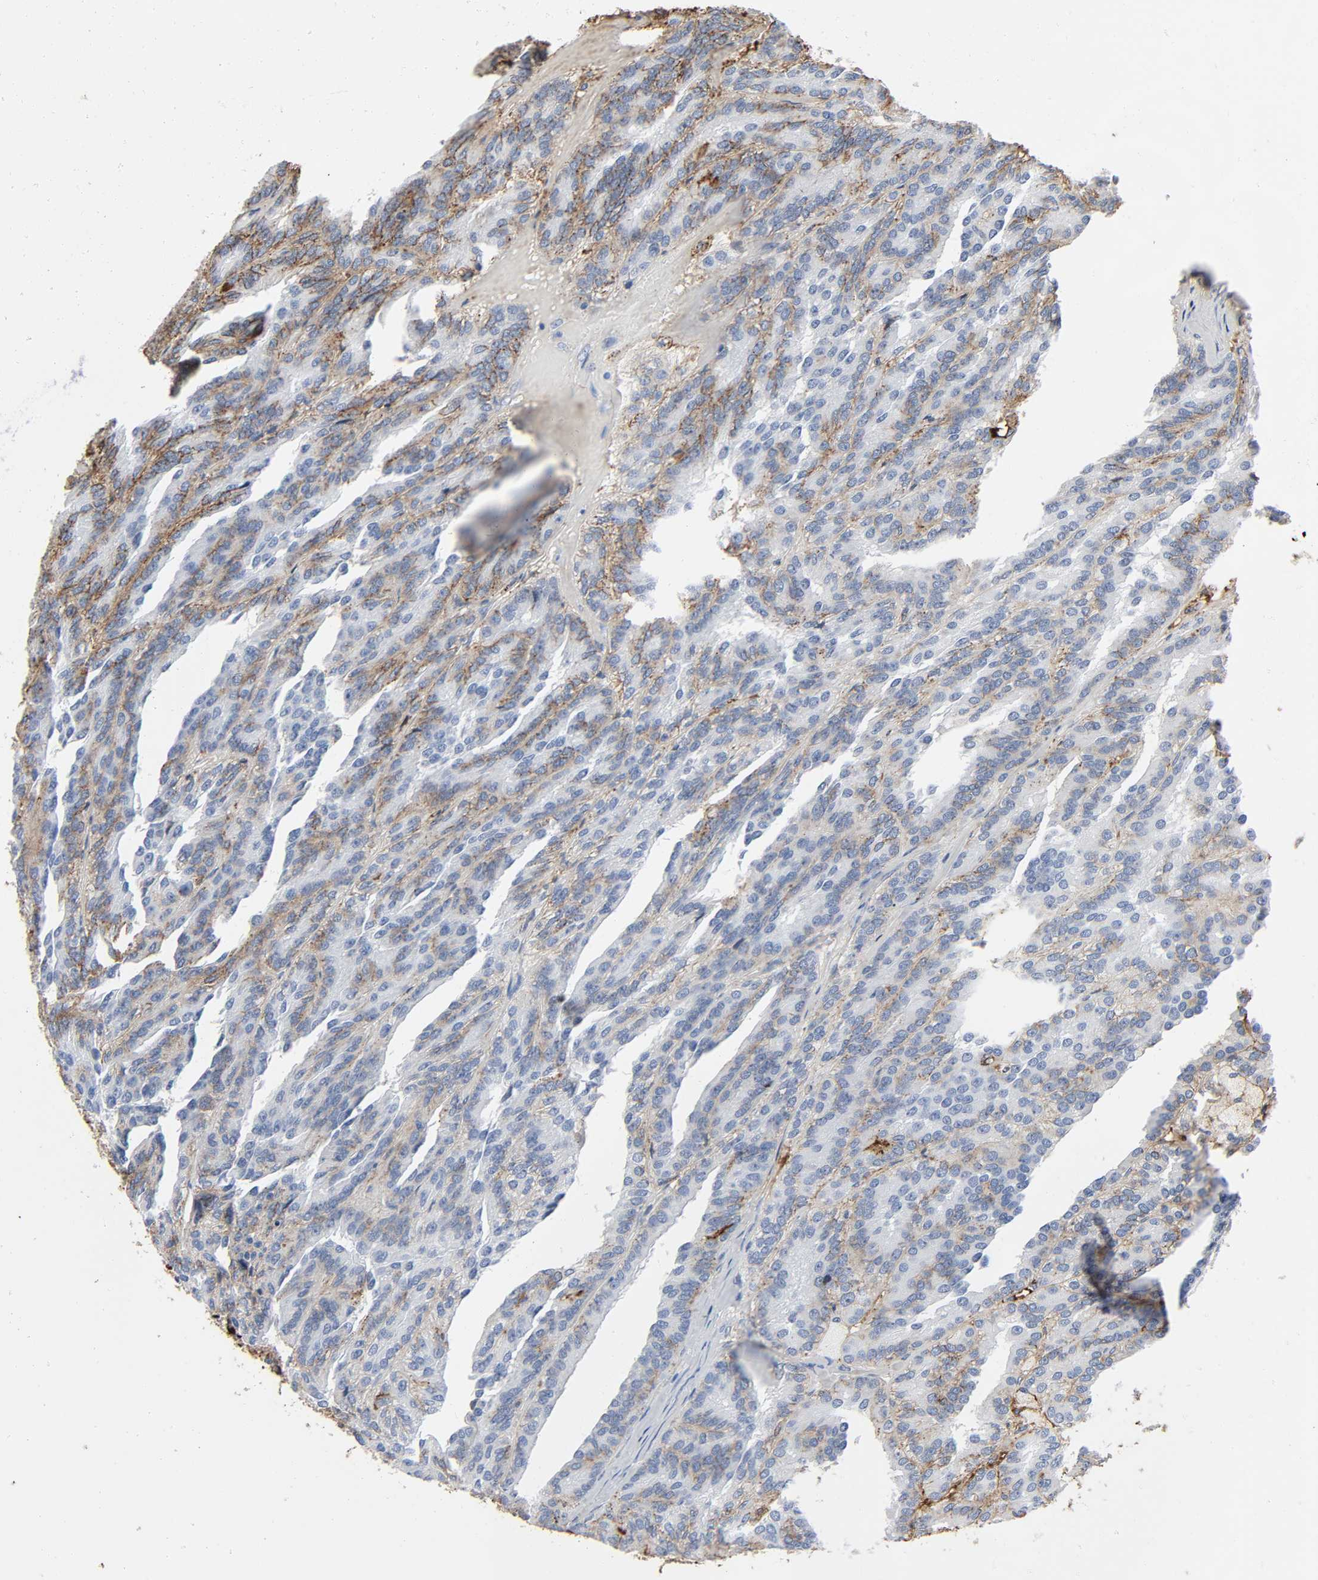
{"staining": {"intensity": "weak", "quantity": "25%-75%", "location": "cytoplasmic/membranous"}, "tissue": "renal cancer", "cell_type": "Tumor cells", "image_type": "cancer", "snomed": [{"axis": "morphology", "description": "Adenocarcinoma, NOS"}, {"axis": "topography", "description": "Kidney"}], "caption": "Adenocarcinoma (renal) stained with IHC exhibits weak cytoplasmic/membranous staining in about 25%-75% of tumor cells. The staining was performed using DAB (3,3'-diaminobenzidine), with brown indicating positive protein expression. Nuclei are stained blue with hematoxylin.", "gene": "C3", "patient": {"sex": "male", "age": 46}}